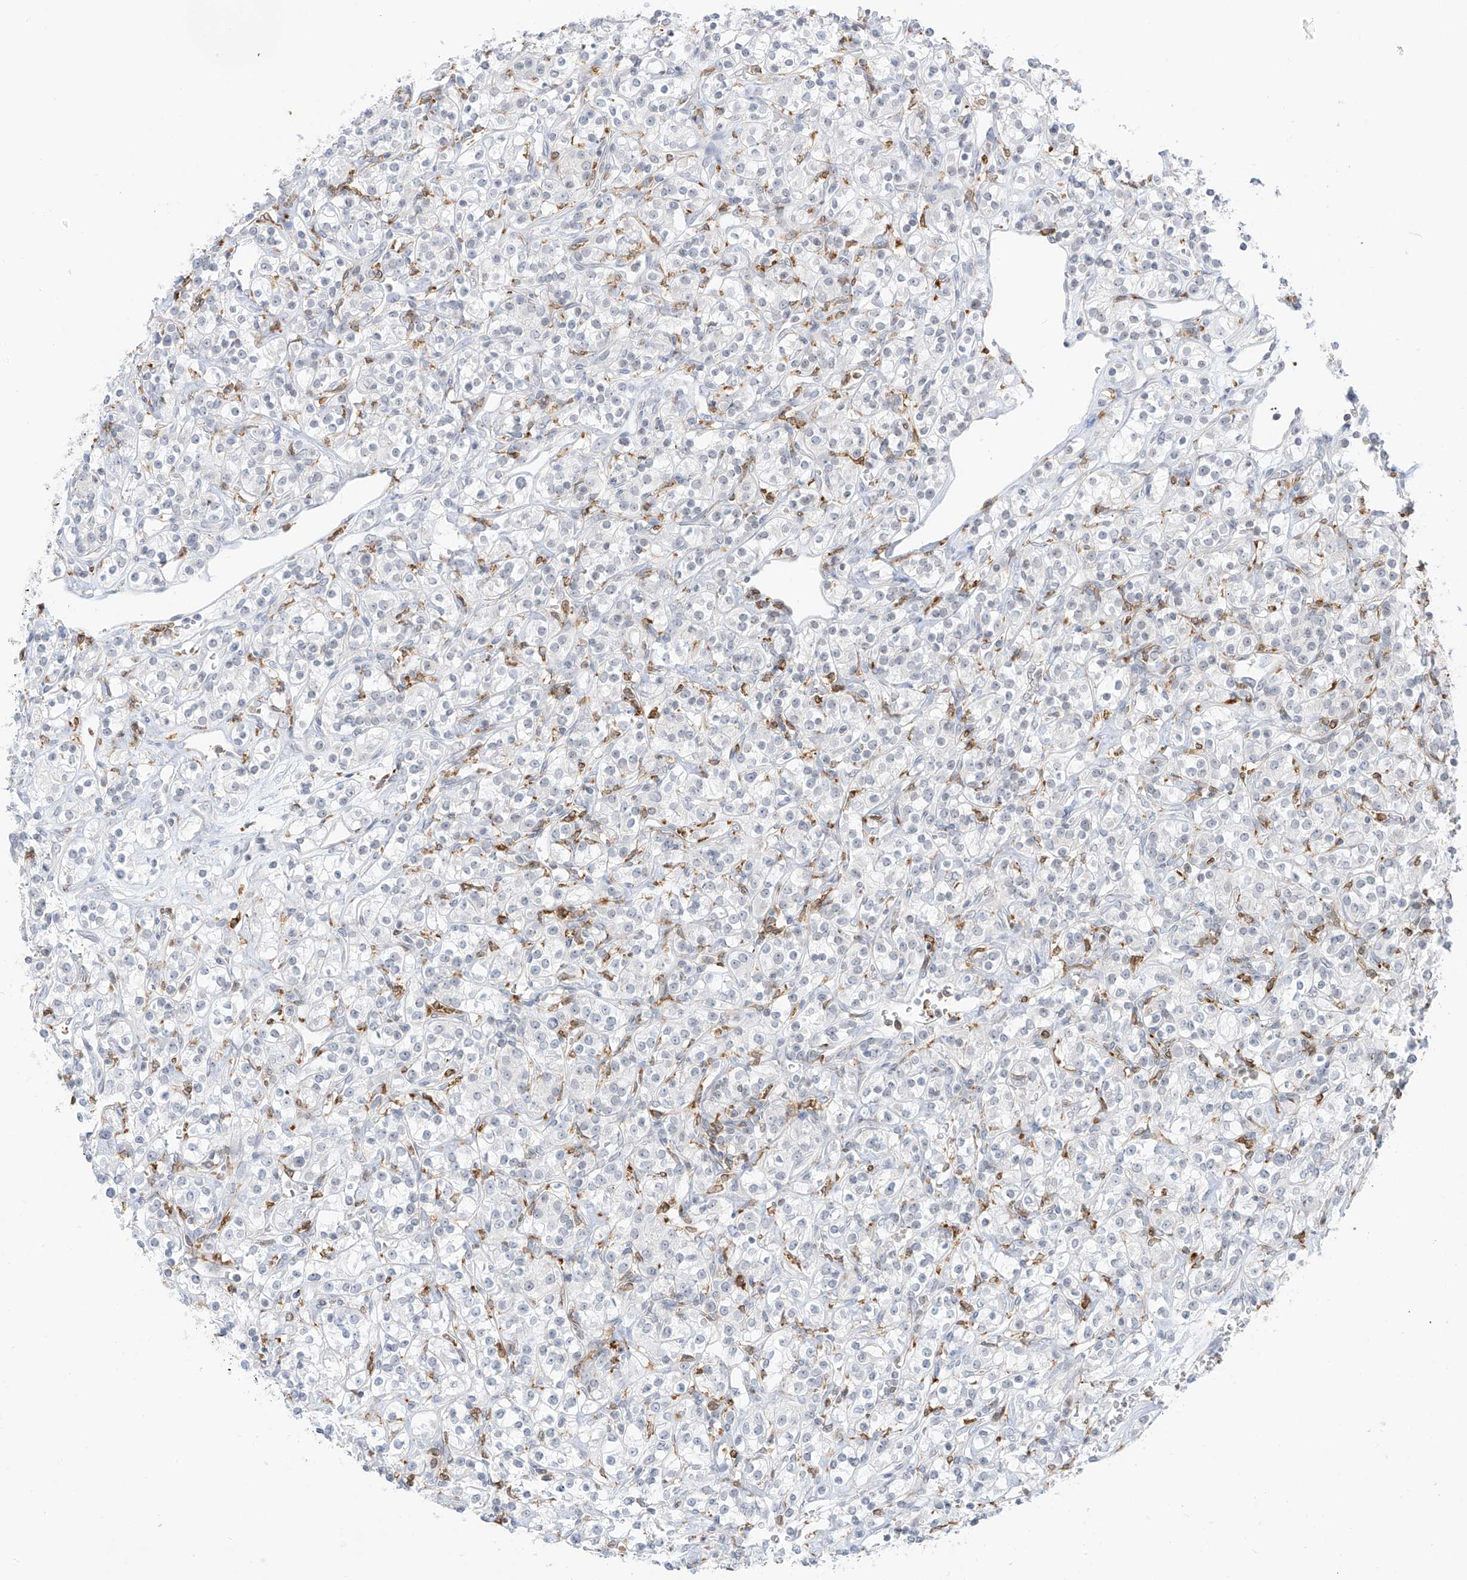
{"staining": {"intensity": "negative", "quantity": "none", "location": "none"}, "tissue": "renal cancer", "cell_type": "Tumor cells", "image_type": "cancer", "snomed": [{"axis": "morphology", "description": "Adenocarcinoma, NOS"}, {"axis": "topography", "description": "Kidney"}], "caption": "A high-resolution photomicrograph shows immunohistochemistry staining of renal cancer, which shows no significant staining in tumor cells.", "gene": "TBXAS1", "patient": {"sex": "male", "age": 77}}